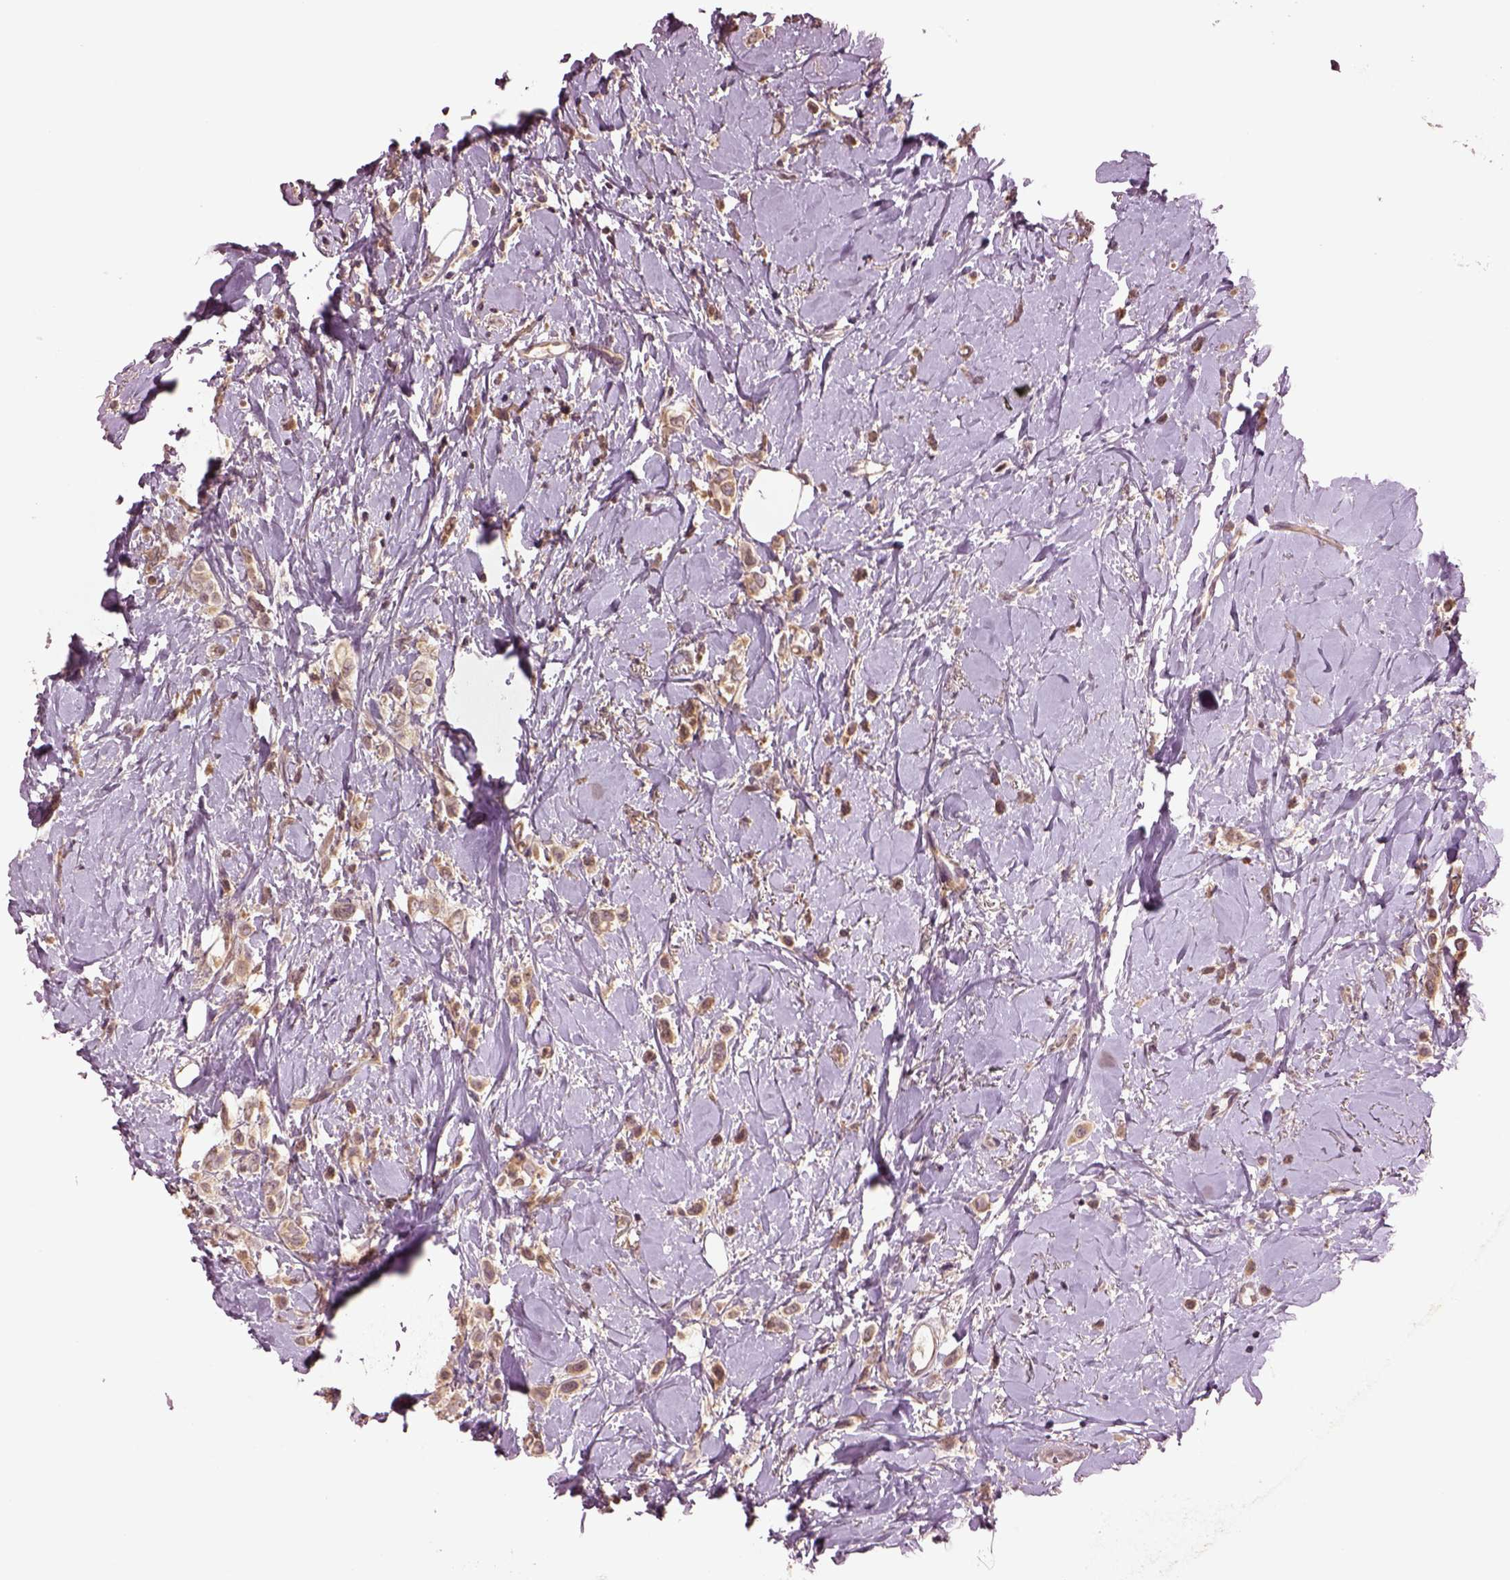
{"staining": {"intensity": "moderate", "quantity": ">75%", "location": "cytoplasmic/membranous"}, "tissue": "breast cancer", "cell_type": "Tumor cells", "image_type": "cancer", "snomed": [{"axis": "morphology", "description": "Lobular carcinoma"}, {"axis": "topography", "description": "Breast"}], "caption": "Immunohistochemistry (IHC) (DAB (3,3'-diaminobenzidine)) staining of breast cancer shows moderate cytoplasmic/membranous protein positivity in about >75% of tumor cells.", "gene": "MTHFS", "patient": {"sex": "female", "age": 66}}